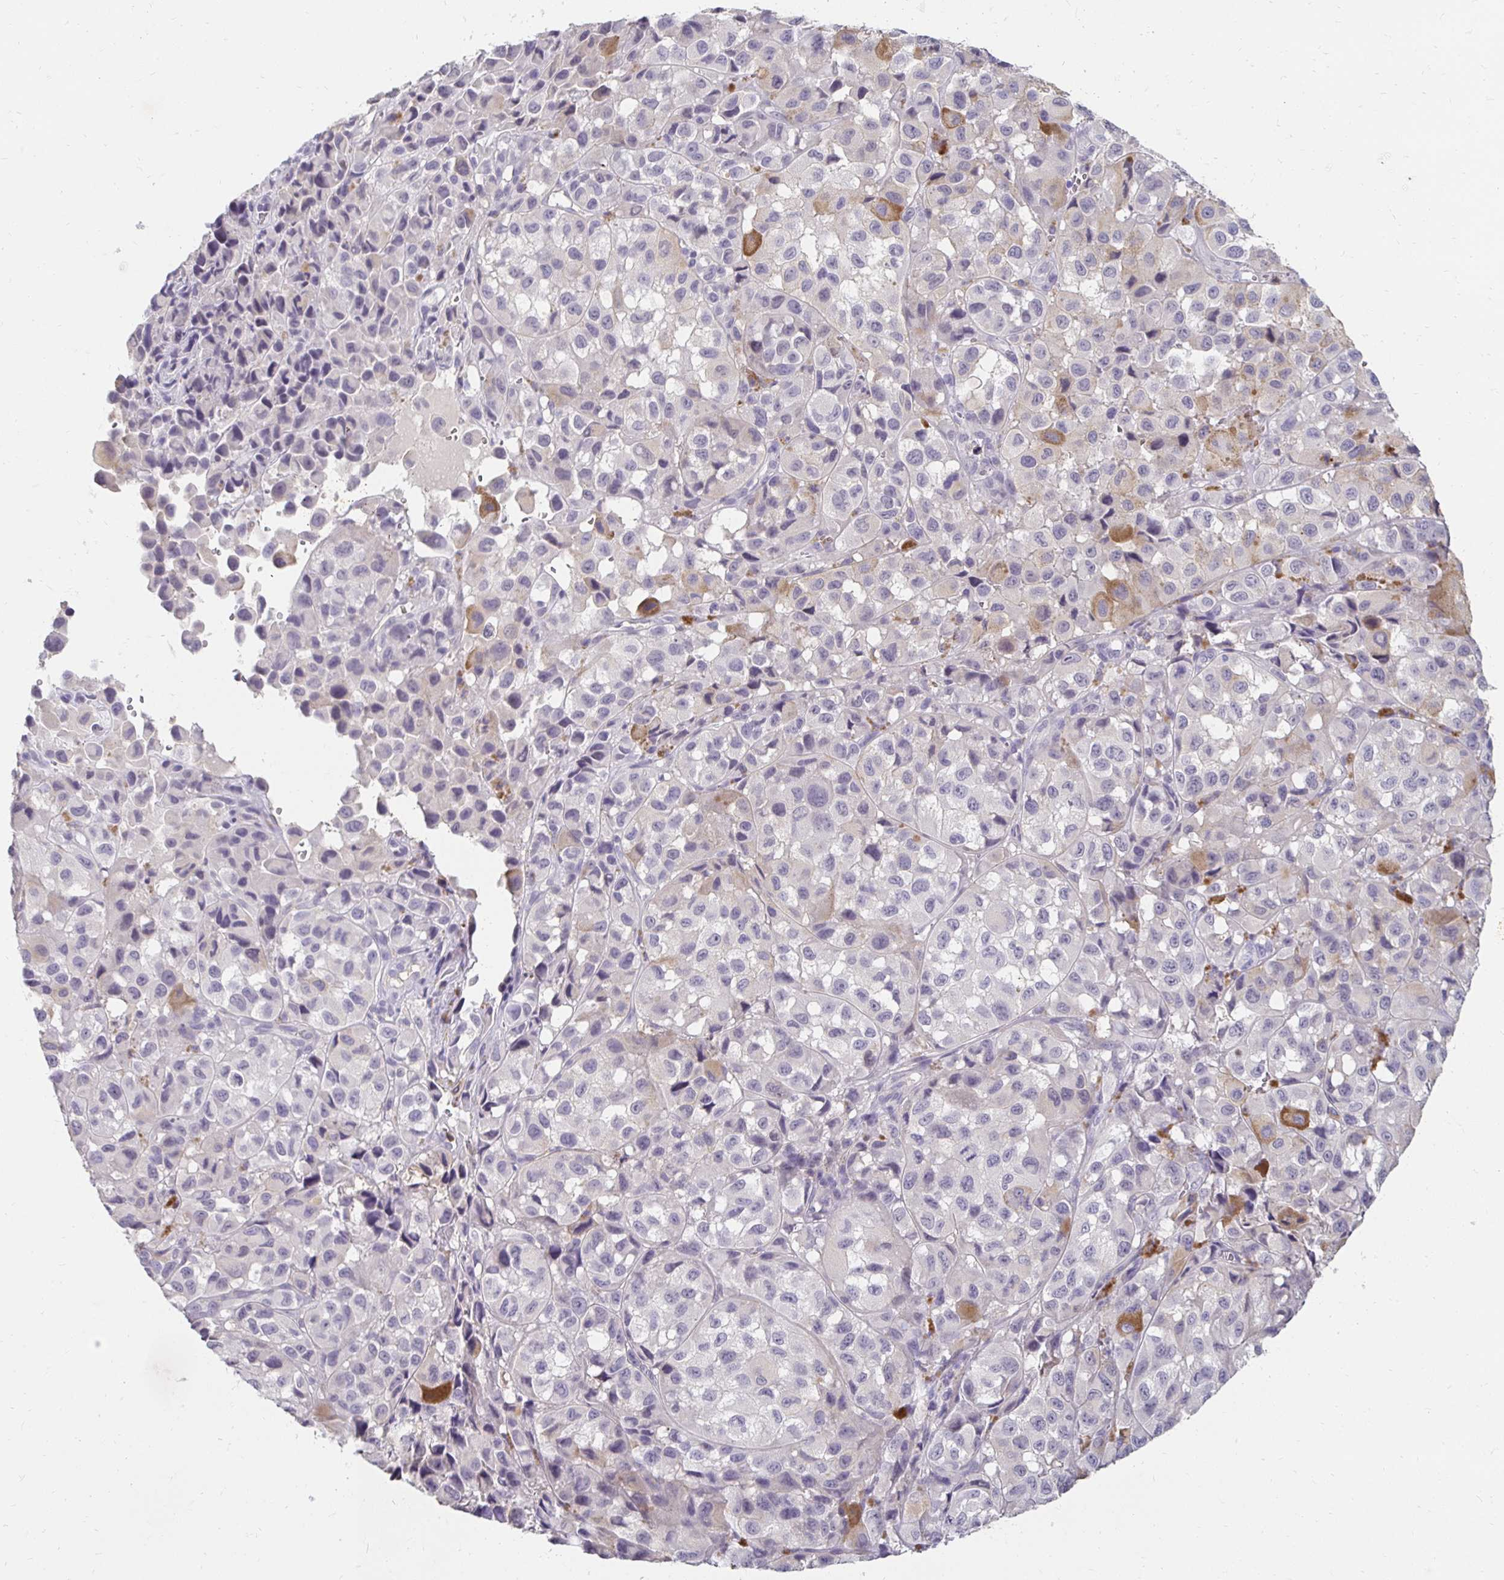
{"staining": {"intensity": "moderate", "quantity": "<25%", "location": "cytoplasmic/membranous"}, "tissue": "melanoma", "cell_type": "Tumor cells", "image_type": "cancer", "snomed": [{"axis": "morphology", "description": "Malignant melanoma, NOS"}, {"axis": "topography", "description": "Skin"}], "caption": "Immunohistochemistry (IHC) staining of malignant melanoma, which reveals low levels of moderate cytoplasmic/membranous expression in about <25% of tumor cells indicating moderate cytoplasmic/membranous protein positivity. The staining was performed using DAB (brown) for protein detection and nuclei were counterstained in hematoxylin (blue).", "gene": "GK2", "patient": {"sex": "male", "age": 93}}